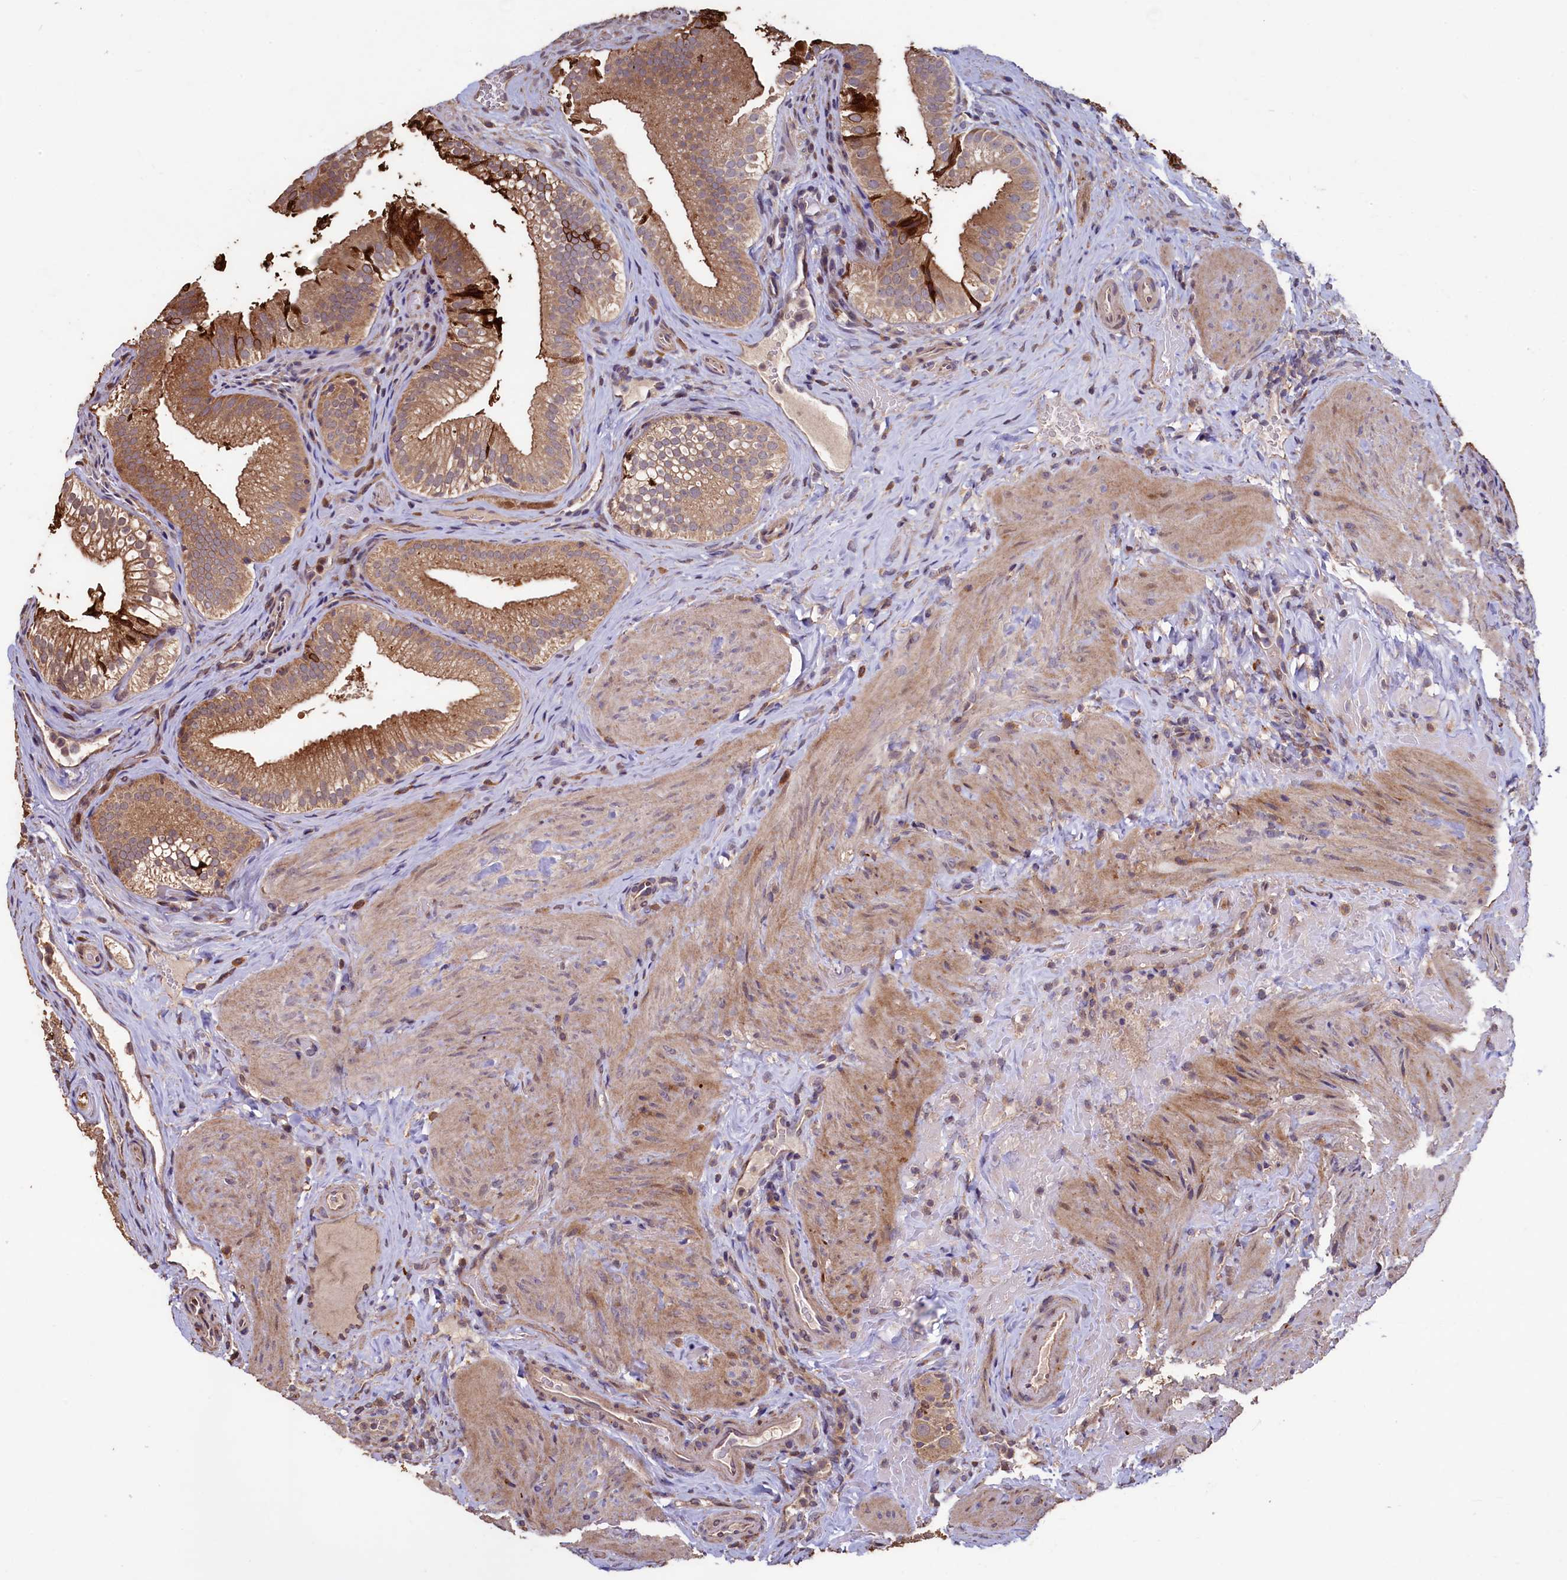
{"staining": {"intensity": "strong", "quantity": ">75%", "location": "cytoplasmic/membranous"}, "tissue": "gallbladder", "cell_type": "Glandular cells", "image_type": "normal", "snomed": [{"axis": "morphology", "description": "Normal tissue, NOS"}, {"axis": "topography", "description": "Gallbladder"}], "caption": "Immunohistochemical staining of benign gallbladder demonstrates strong cytoplasmic/membranous protein staining in about >75% of glandular cells.", "gene": "TMEM98", "patient": {"sex": "female", "age": 30}}